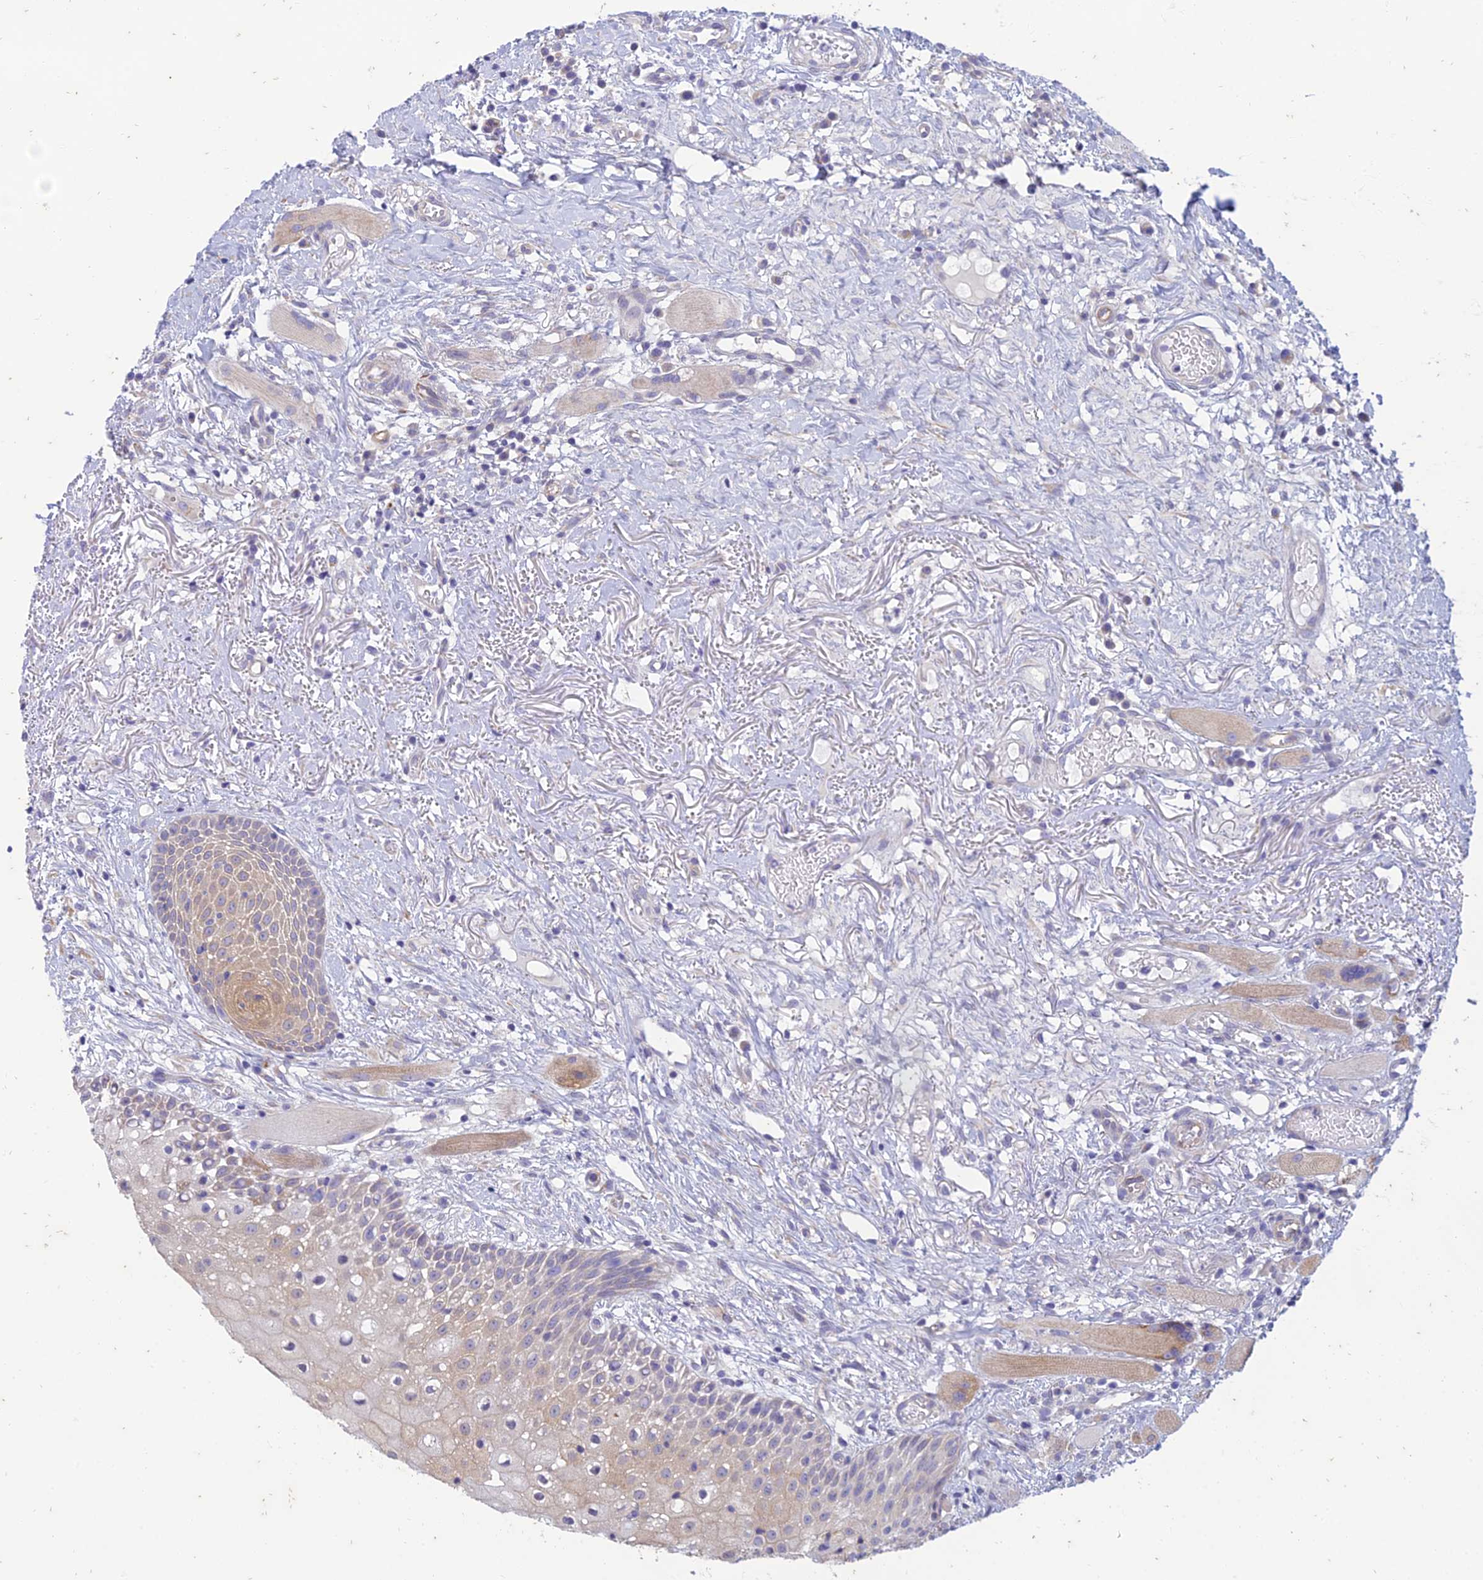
{"staining": {"intensity": "weak", "quantity": "25%-75%", "location": "cytoplasmic/membranous"}, "tissue": "oral mucosa", "cell_type": "Squamous epithelial cells", "image_type": "normal", "snomed": [{"axis": "morphology", "description": "Normal tissue, NOS"}, {"axis": "topography", "description": "Oral tissue"}], "caption": "Squamous epithelial cells demonstrate low levels of weak cytoplasmic/membranous staining in about 25%-75% of cells in unremarkable oral mucosa. Nuclei are stained in blue.", "gene": "PTCD2", "patient": {"sex": "female", "age": 69}}